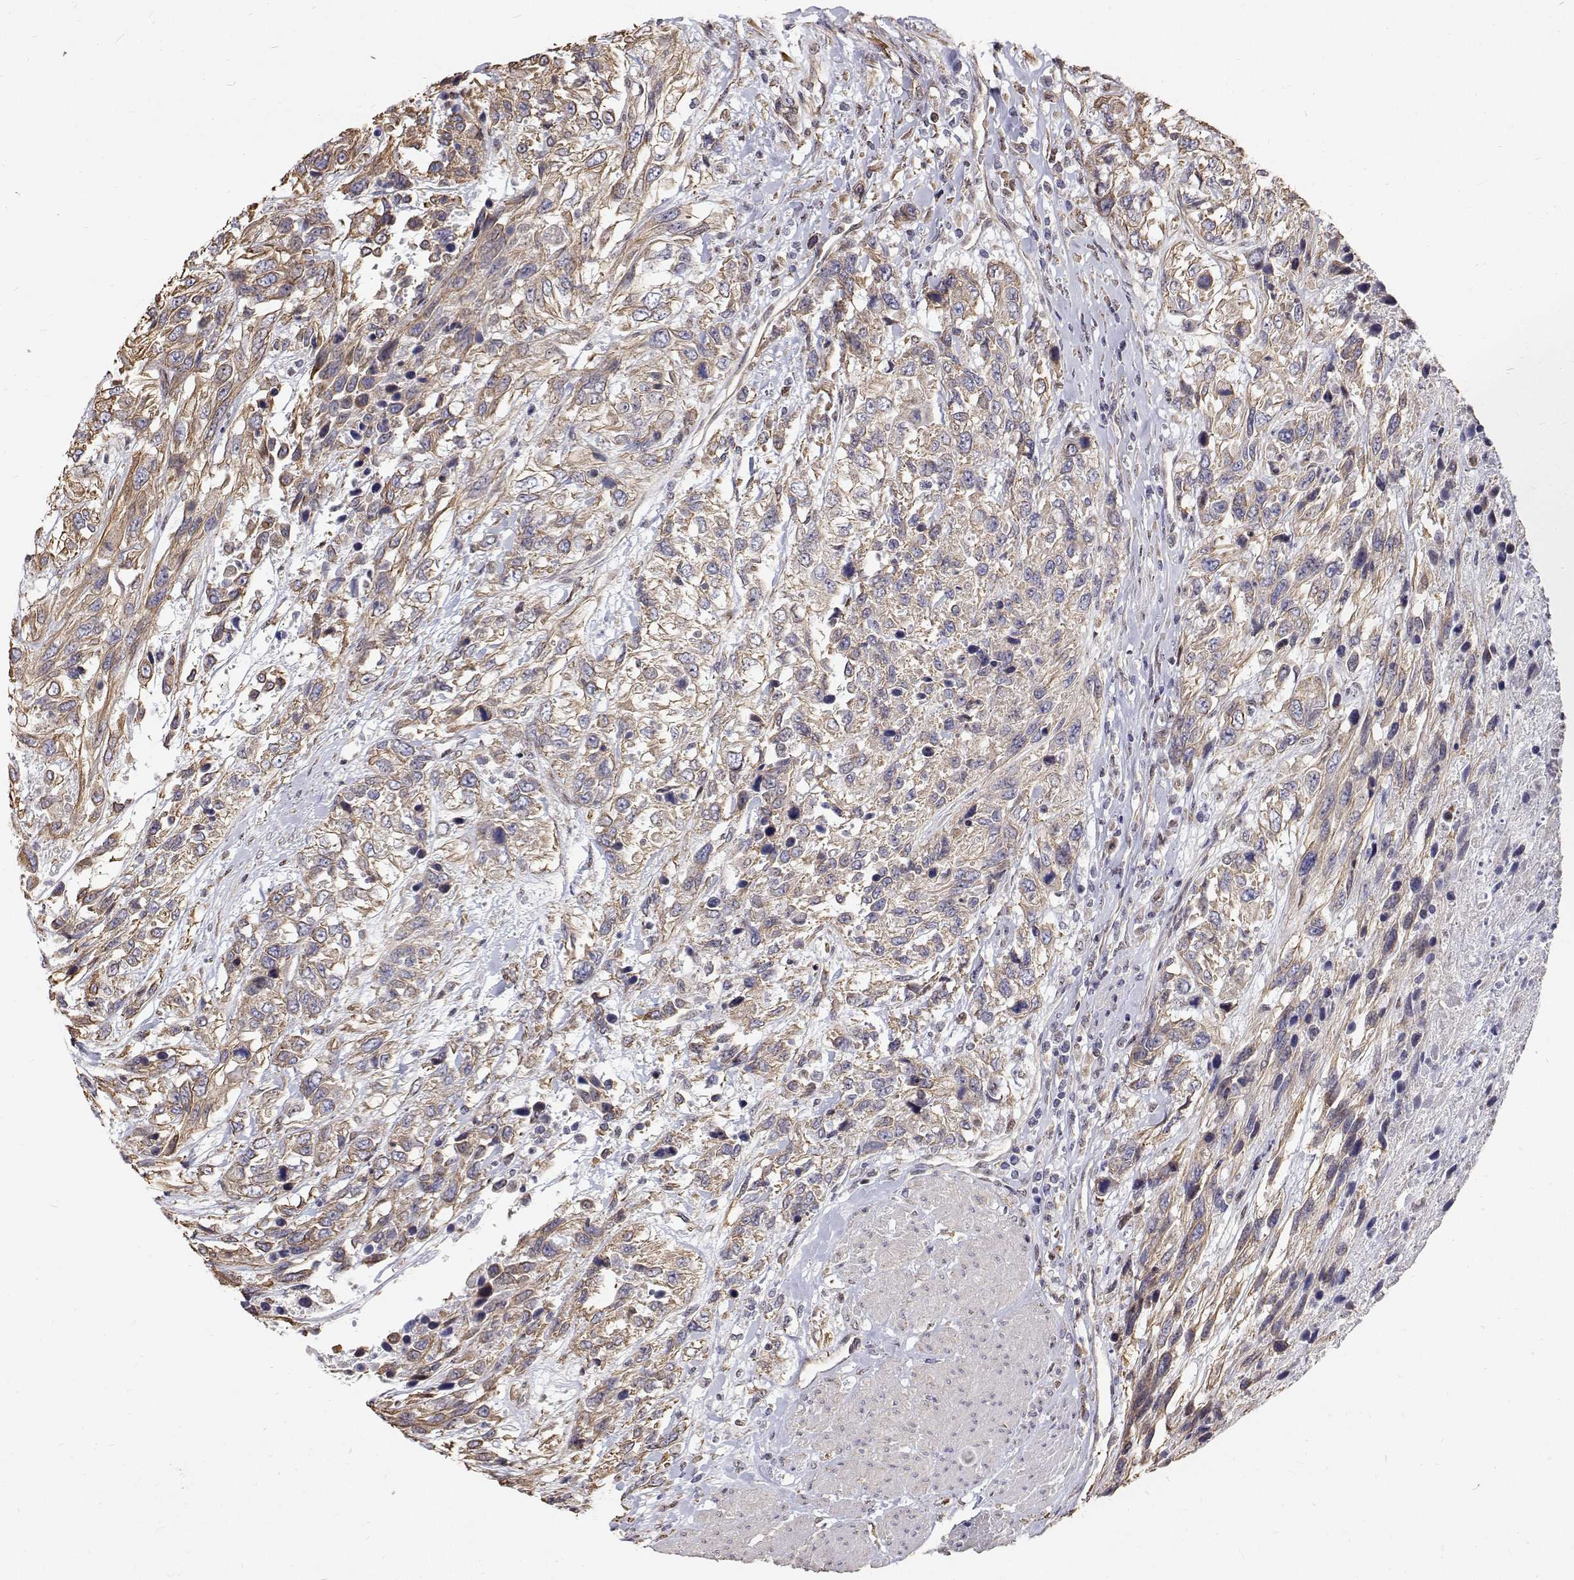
{"staining": {"intensity": "weak", "quantity": ">75%", "location": "cytoplasmic/membranous"}, "tissue": "urothelial cancer", "cell_type": "Tumor cells", "image_type": "cancer", "snomed": [{"axis": "morphology", "description": "Urothelial carcinoma, High grade"}, {"axis": "topography", "description": "Urinary bladder"}], "caption": "Immunohistochemistry (IHC) (DAB) staining of human urothelial carcinoma (high-grade) reveals weak cytoplasmic/membranous protein expression in about >75% of tumor cells.", "gene": "GSDMA", "patient": {"sex": "female", "age": 70}}